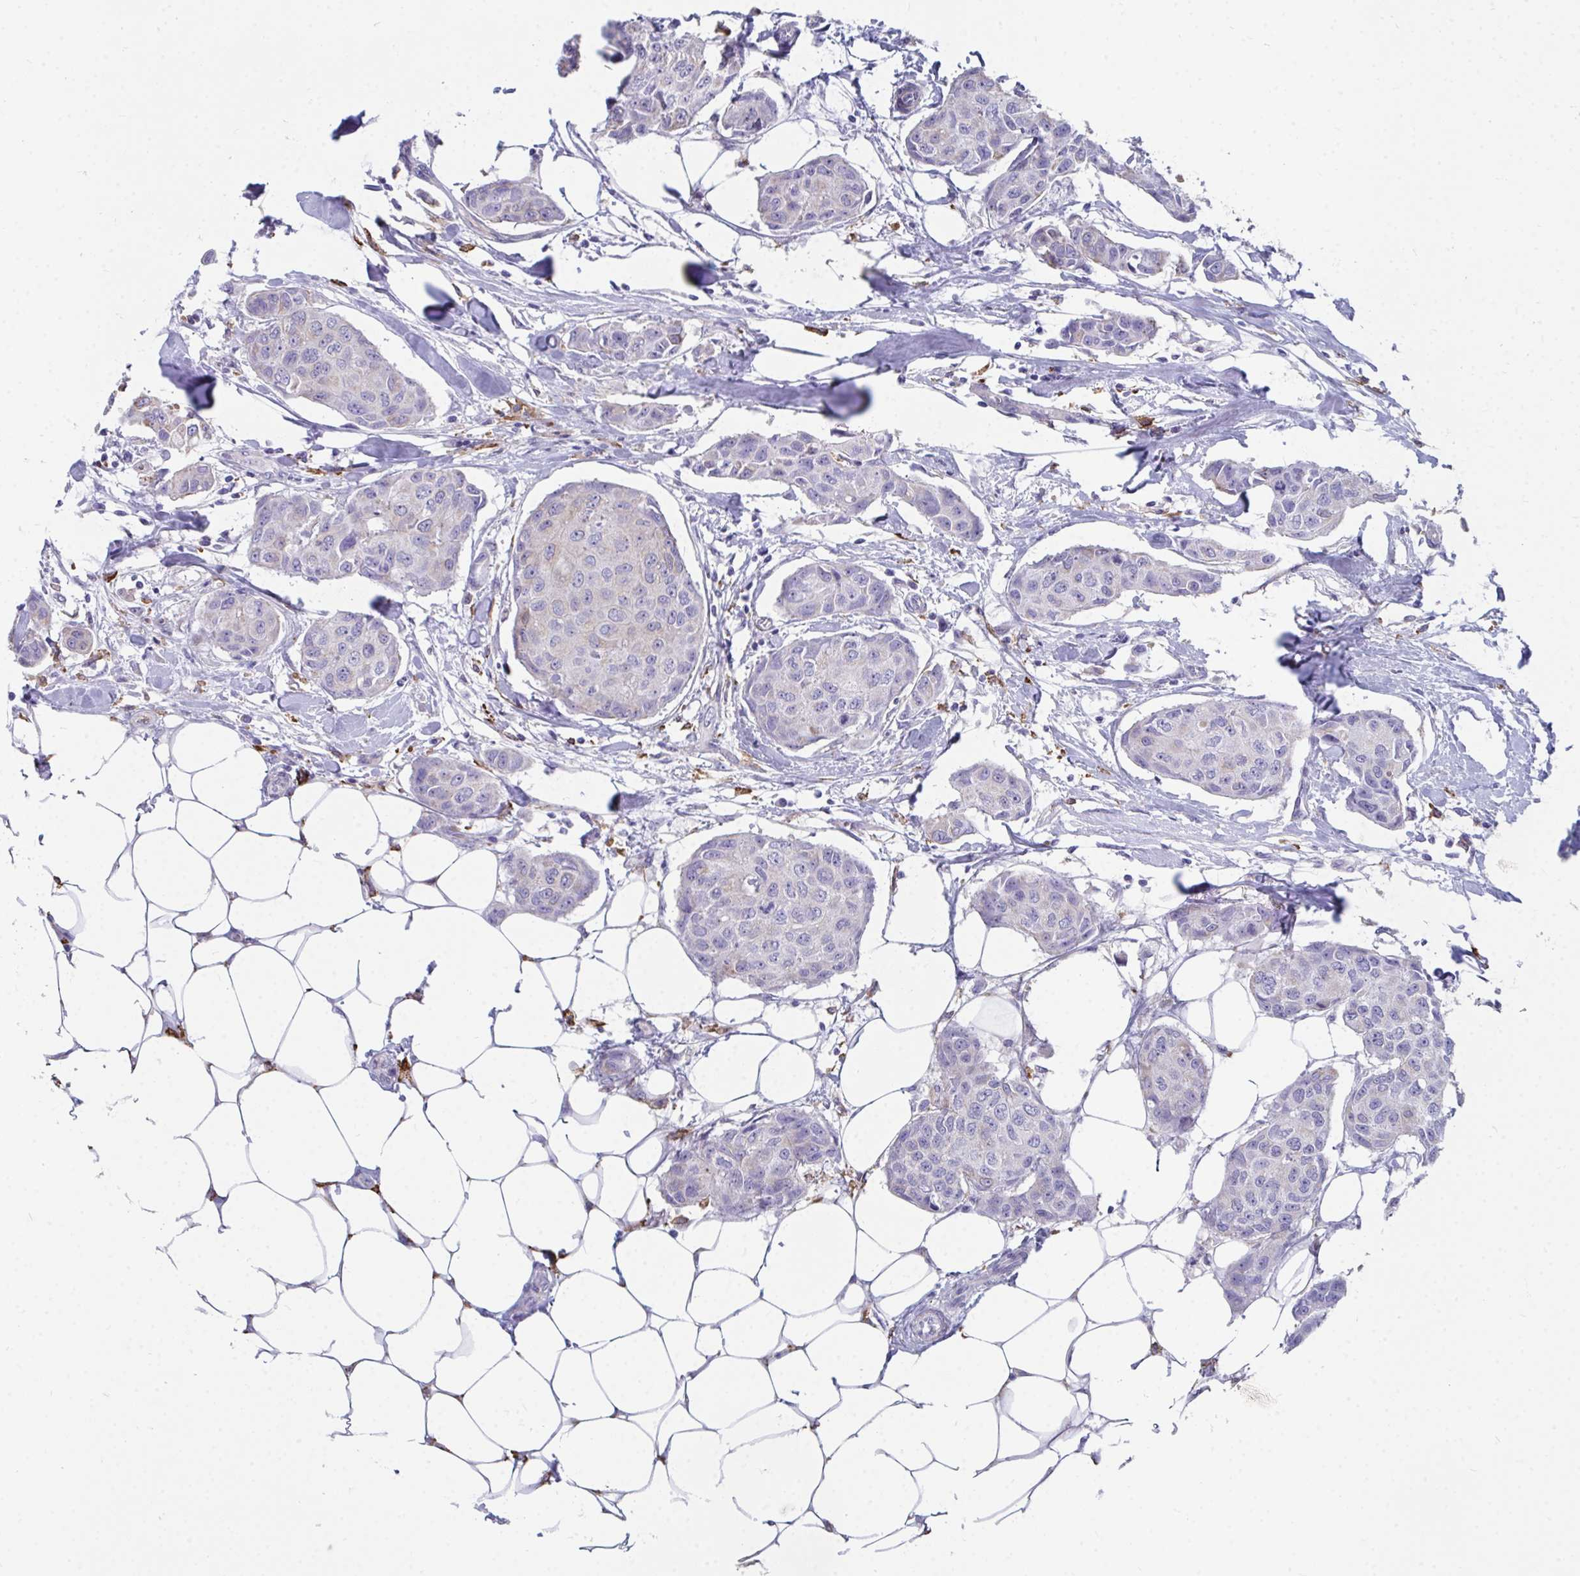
{"staining": {"intensity": "negative", "quantity": "none", "location": "none"}, "tissue": "breast cancer", "cell_type": "Tumor cells", "image_type": "cancer", "snomed": [{"axis": "morphology", "description": "Duct carcinoma"}, {"axis": "topography", "description": "Breast"}, {"axis": "topography", "description": "Lymph node"}], "caption": "High power microscopy histopathology image of an immunohistochemistry (IHC) micrograph of breast cancer (infiltrating ductal carcinoma), revealing no significant positivity in tumor cells.", "gene": "CD163", "patient": {"sex": "female", "age": 80}}